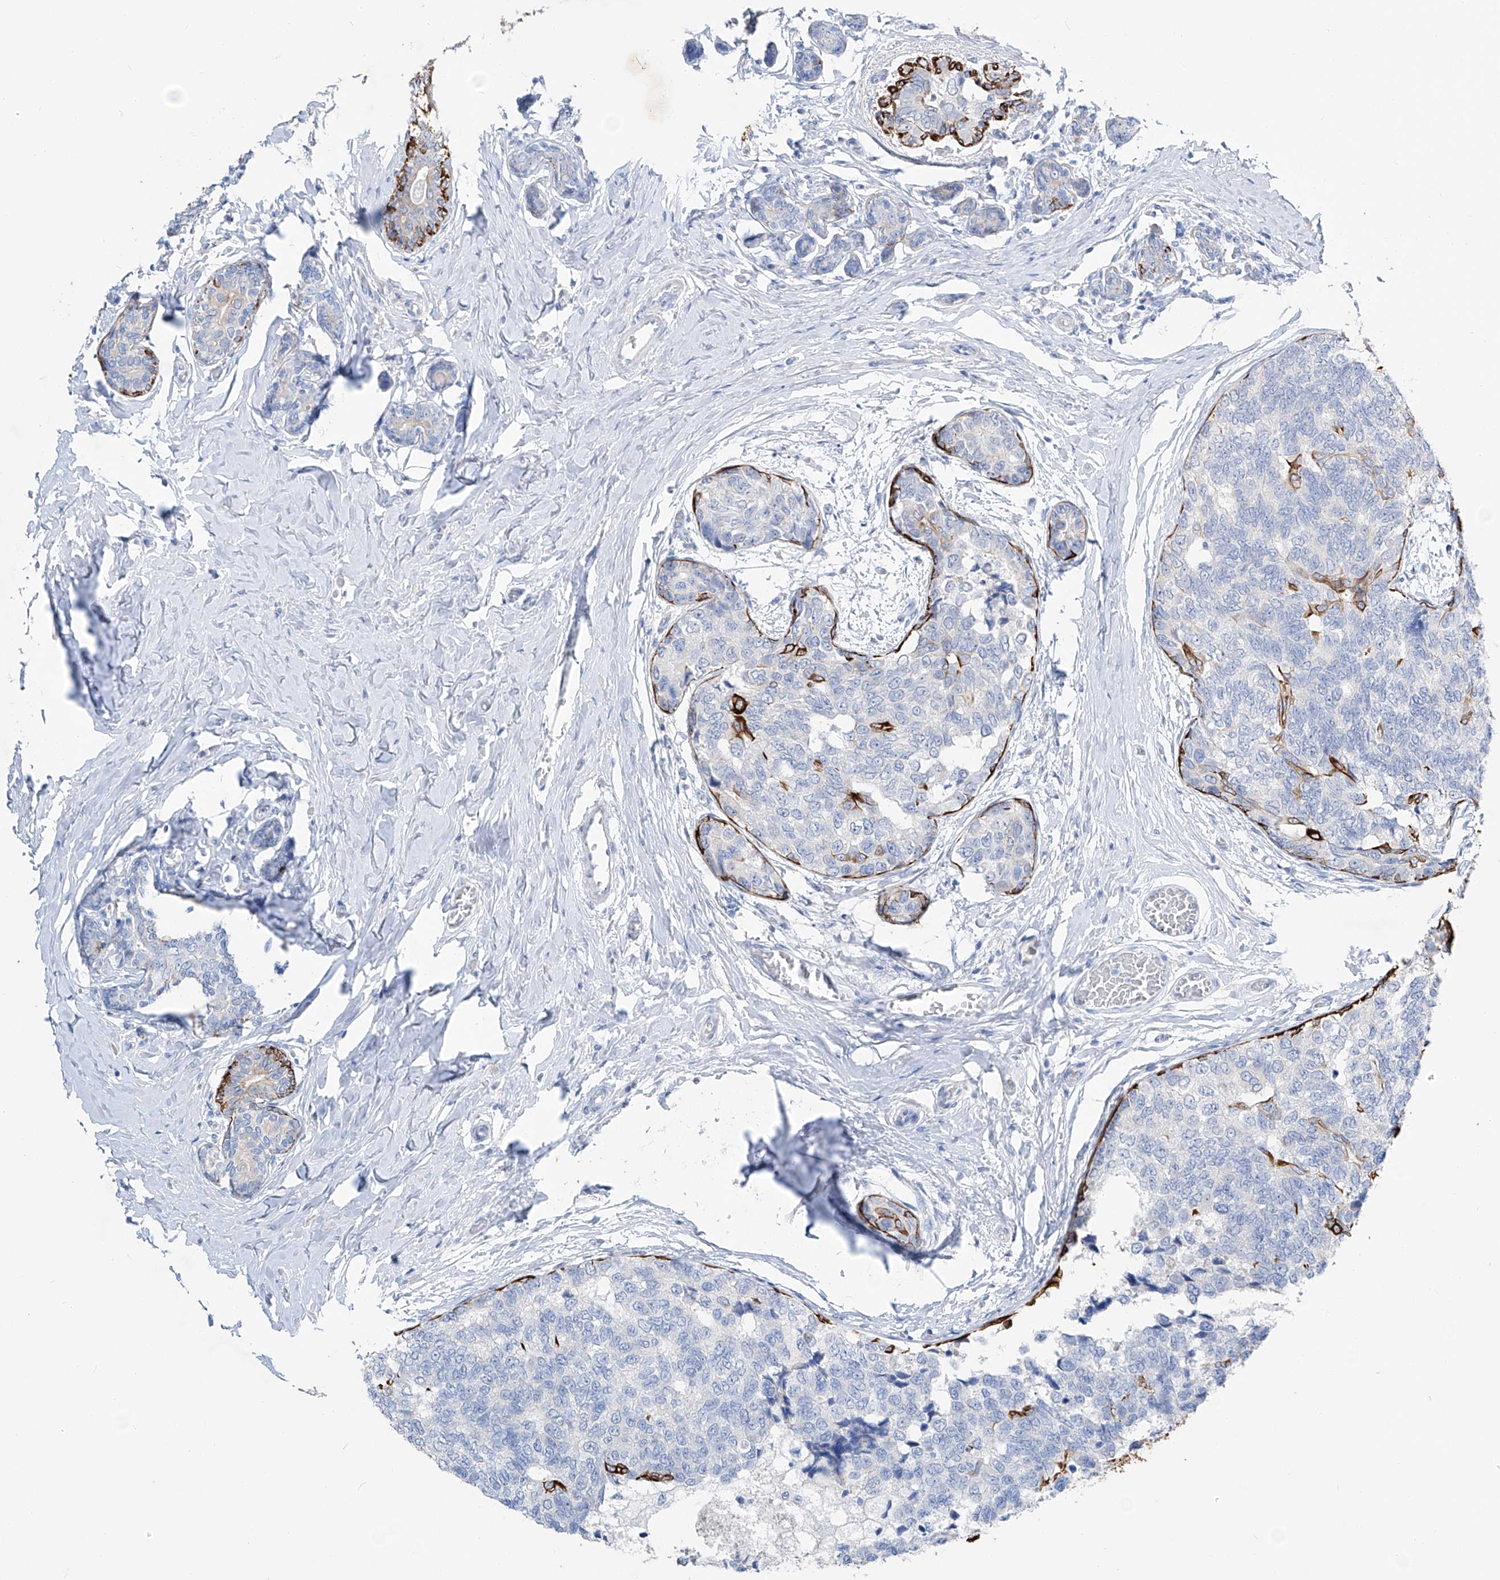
{"staining": {"intensity": "negative", "quantity": "none", "location": "none"}, "tissue": "breast cancer", "cell_type": "Tumor cells", "image_type": "cancer", "snomed": [{"axis": "morphology", "description": "Normal tissue, NOS"}, {"axis": "morphology", "description": "Duct carcinoma"}, {"axis": "topography", "description": "Breast"}], "caption": "Tumor cells are negative for protein expression in human breast cancer.", "gene": "FRS3", "patient": {"sex": "female", "age": 43}}